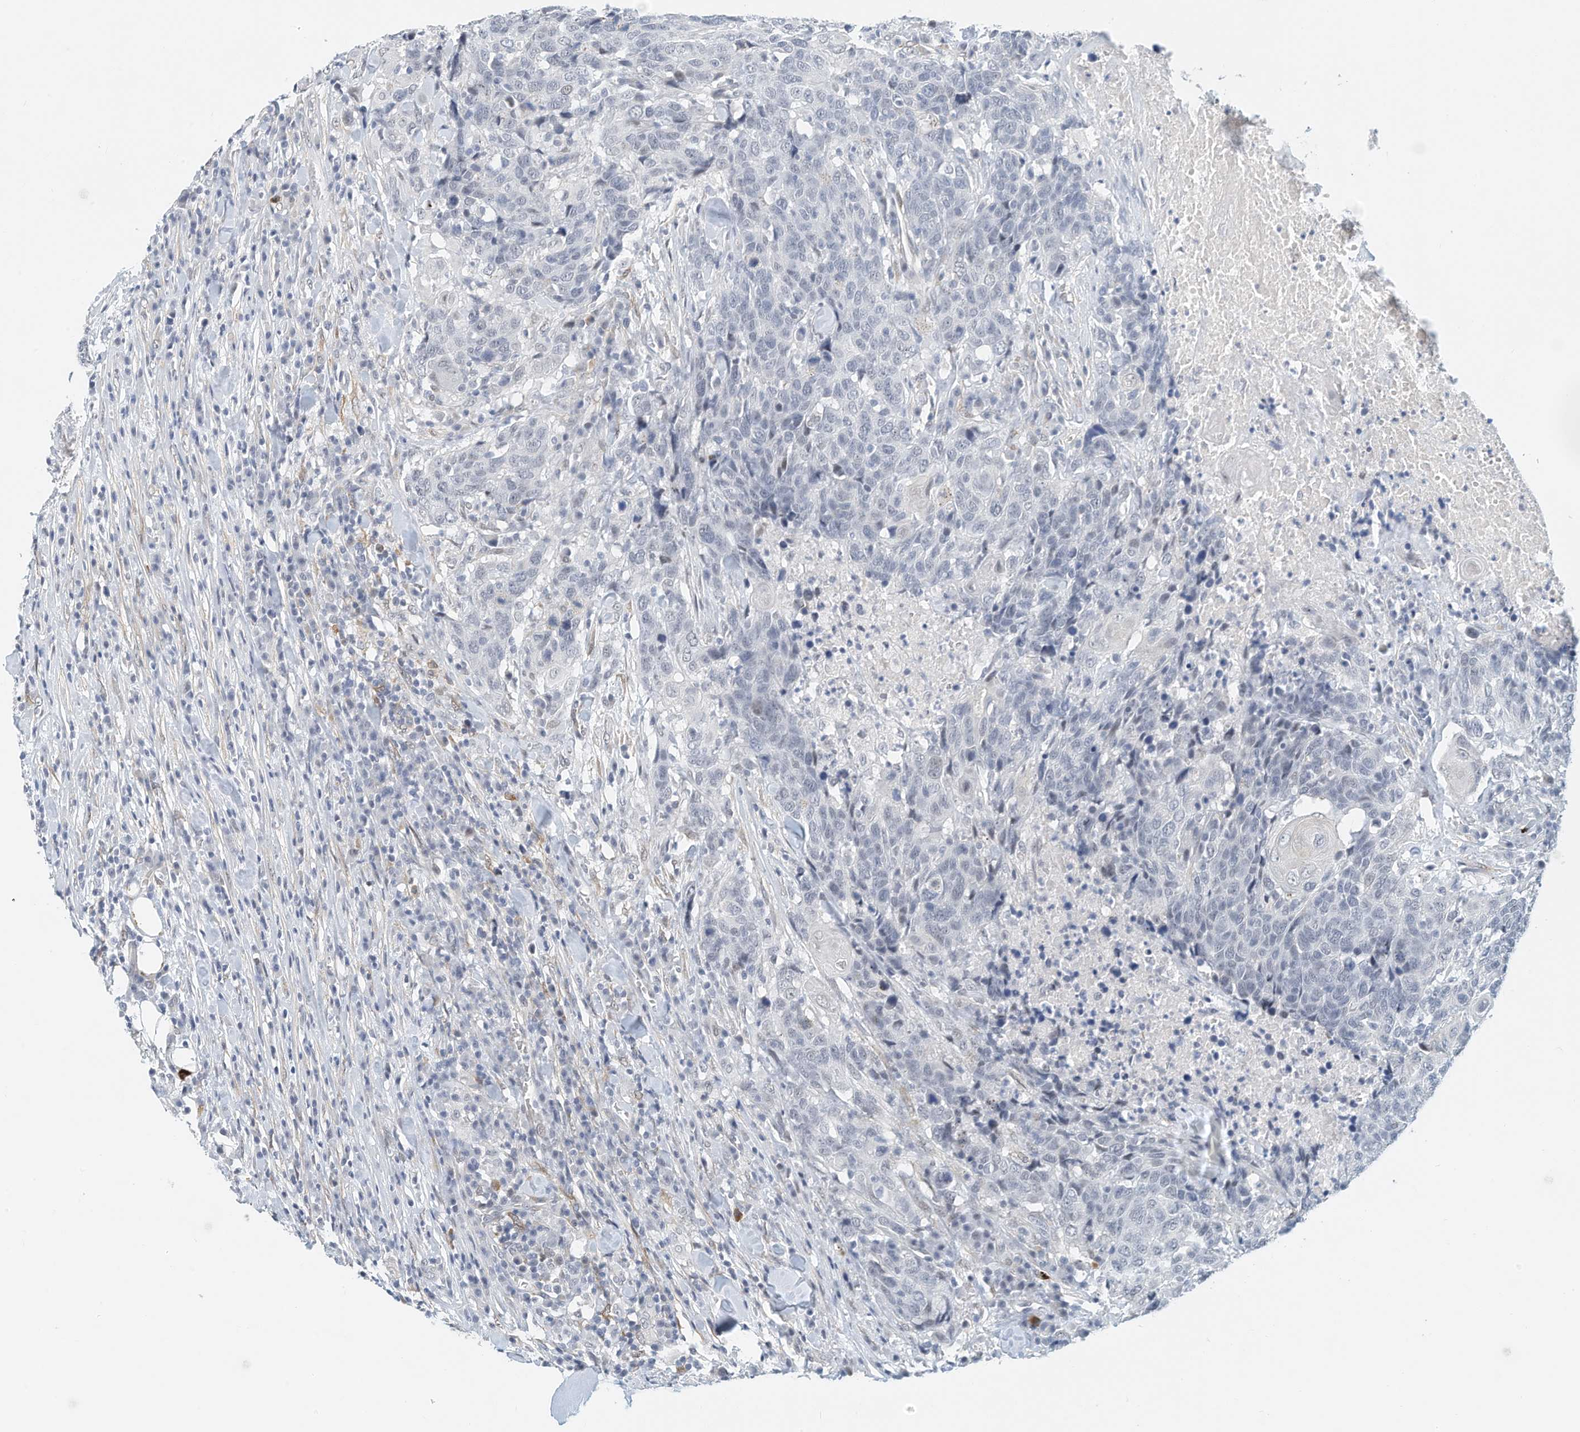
{"staining": {"intensity": "negative", "quantity": "none", "location": "none"}, "tissue": "head and neck cancer", "cell_type": "Tumor cells", "image_type": "cancer", "snomed": [{"axis": "morphology", "description": "Squamous cell carcinoma, NOS"}, {"axis": "topography", "description": "Head-Neck"}], "caption": "IHC micrograph of head and neck squamous cell carcinoma stained for a protein (brown), which shows no positivity in tumor cells.", "gene": "ARHGAP28", "patient": {"sex": "male", "age": 66}}